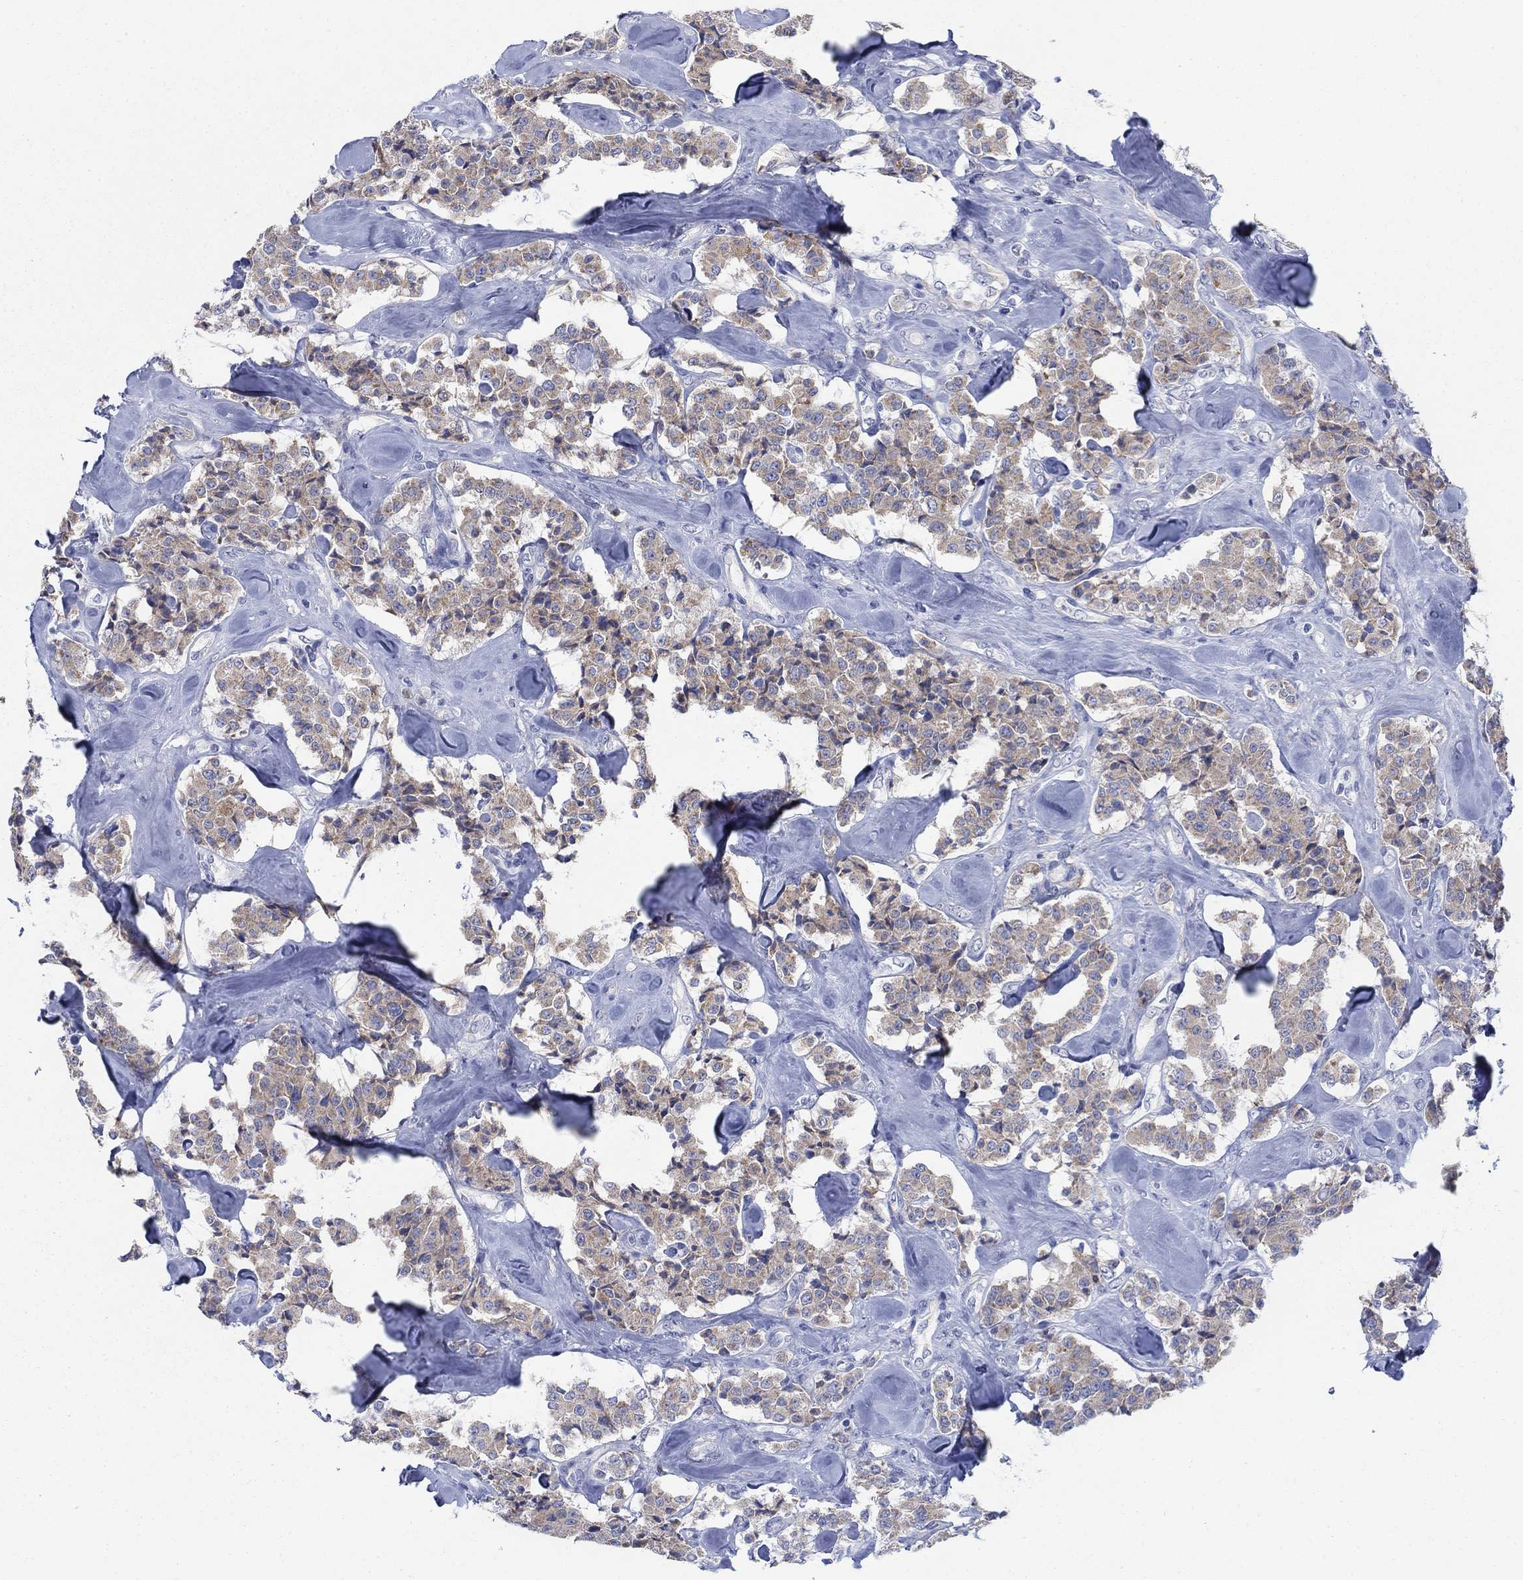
{"staining": {"intensity": "weak", "quantity": ">75%", "location": "cytoplasmic/membranous"}, "tissue": "carcinoid", "cell_type": "Tumor cells", "image_type": "cancer", "snomed": [{"axis": "morphology", "description": "Carcinoid, malignant, NOS"}, {"axis": "topography", "description": "Pancreas"}], "caption": "Weak cytoplasmic/membranous protein expression is seen in approximately >75% of tumor cells in carcinoid (malignant). (brown staining indicates protein expression, while blue staining denotes nuclei).", "gene": "SCCPDH", "patient": {"sex": "male", "age": 41}}